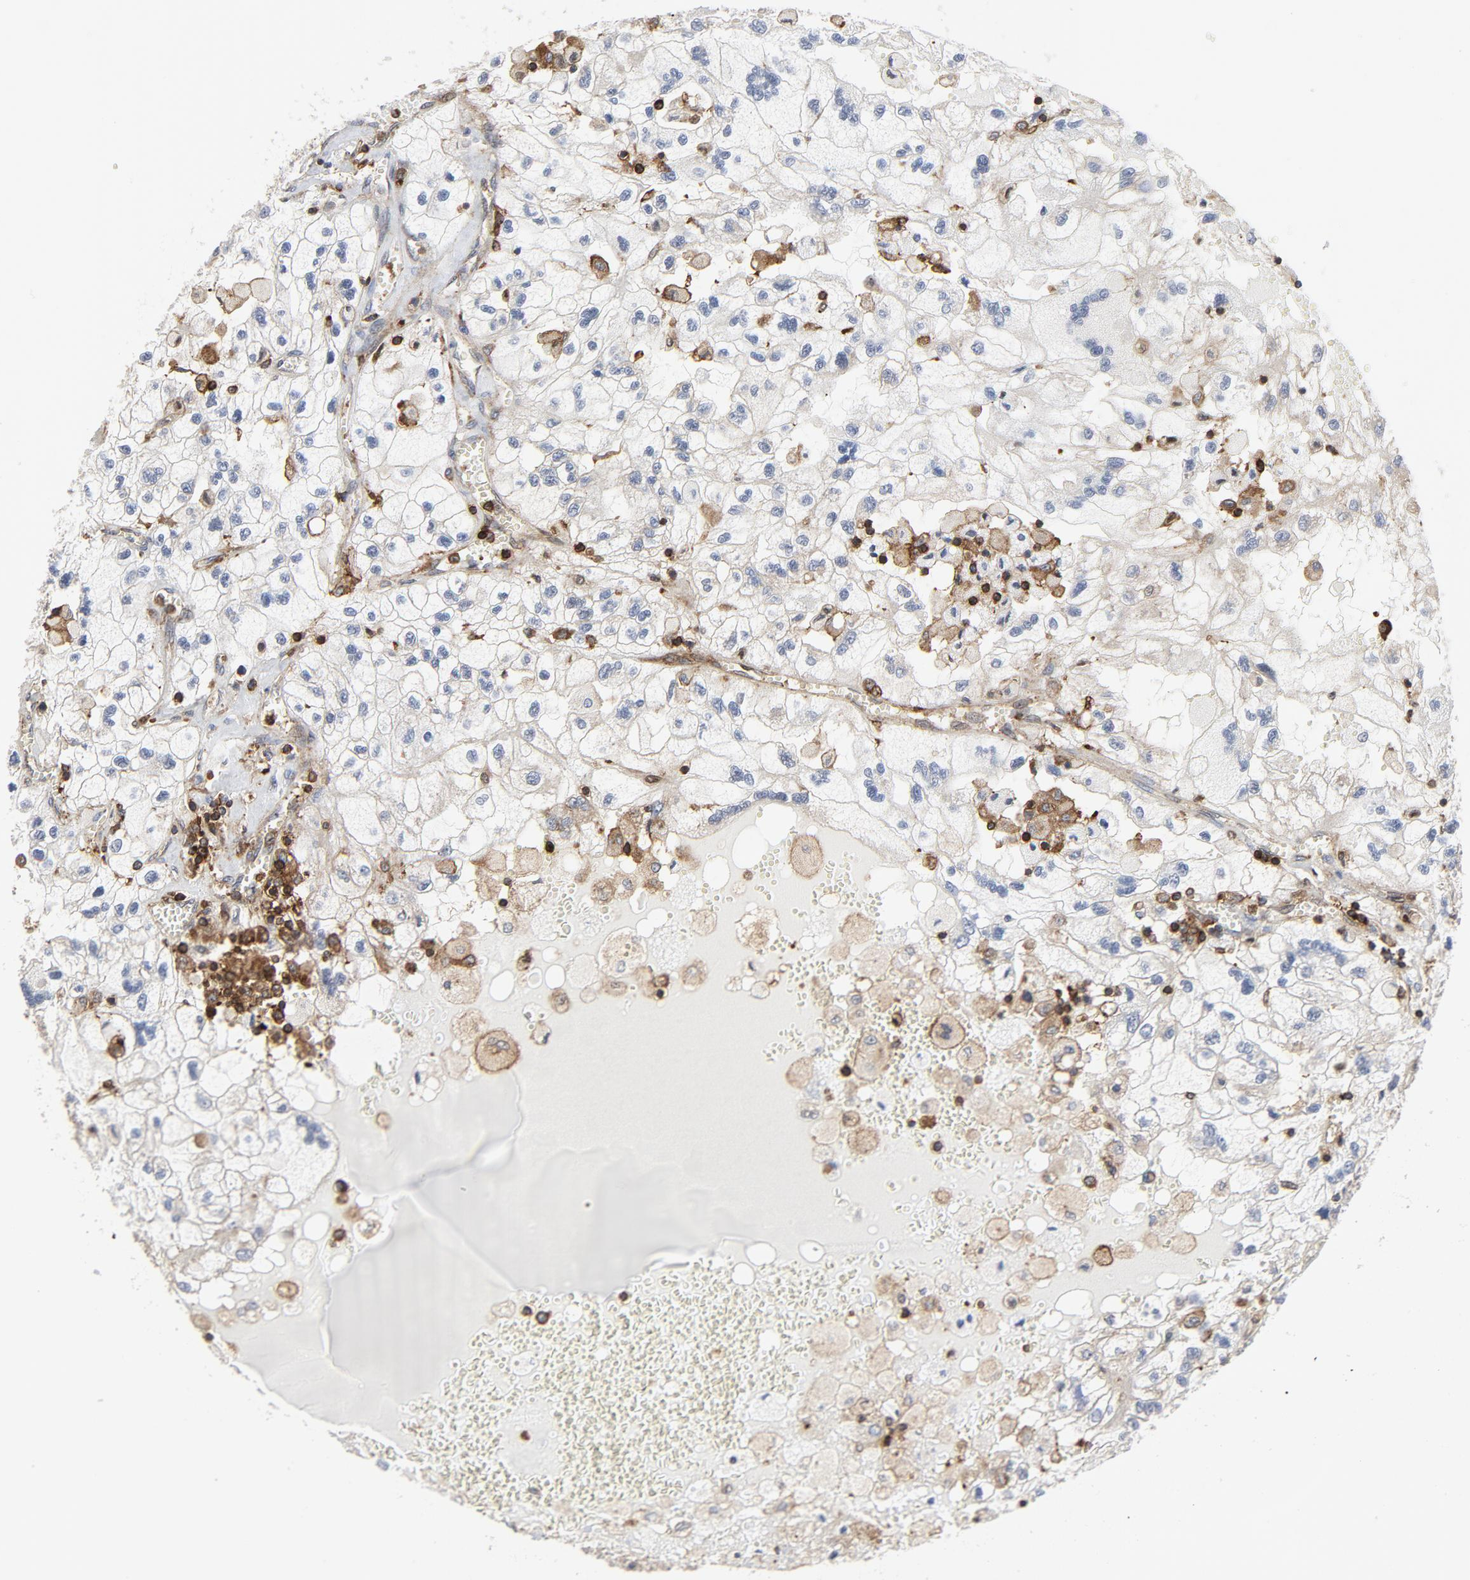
{"staining": {"intensity": "weak", "quantity": "<25%", "location": "cytoplasmic/membranous"}, "tissue": "renal cancer", "cell_type": "Tumor cells", "image_type": "cancer", "snomed": [{"axis": "morphology", "description": "Normal tissue, NOS"}, {"axis": "morphology", "description": "Adenocarcinoma, NOS"}, {"axis": "topography", "description": "Kidney"}], "caption": "A micrograph of renal cancer stained for a protein shows no brown staining in tumor cells.", "gene": "YES1", "patient": {"sex": "male", "age": 71}}